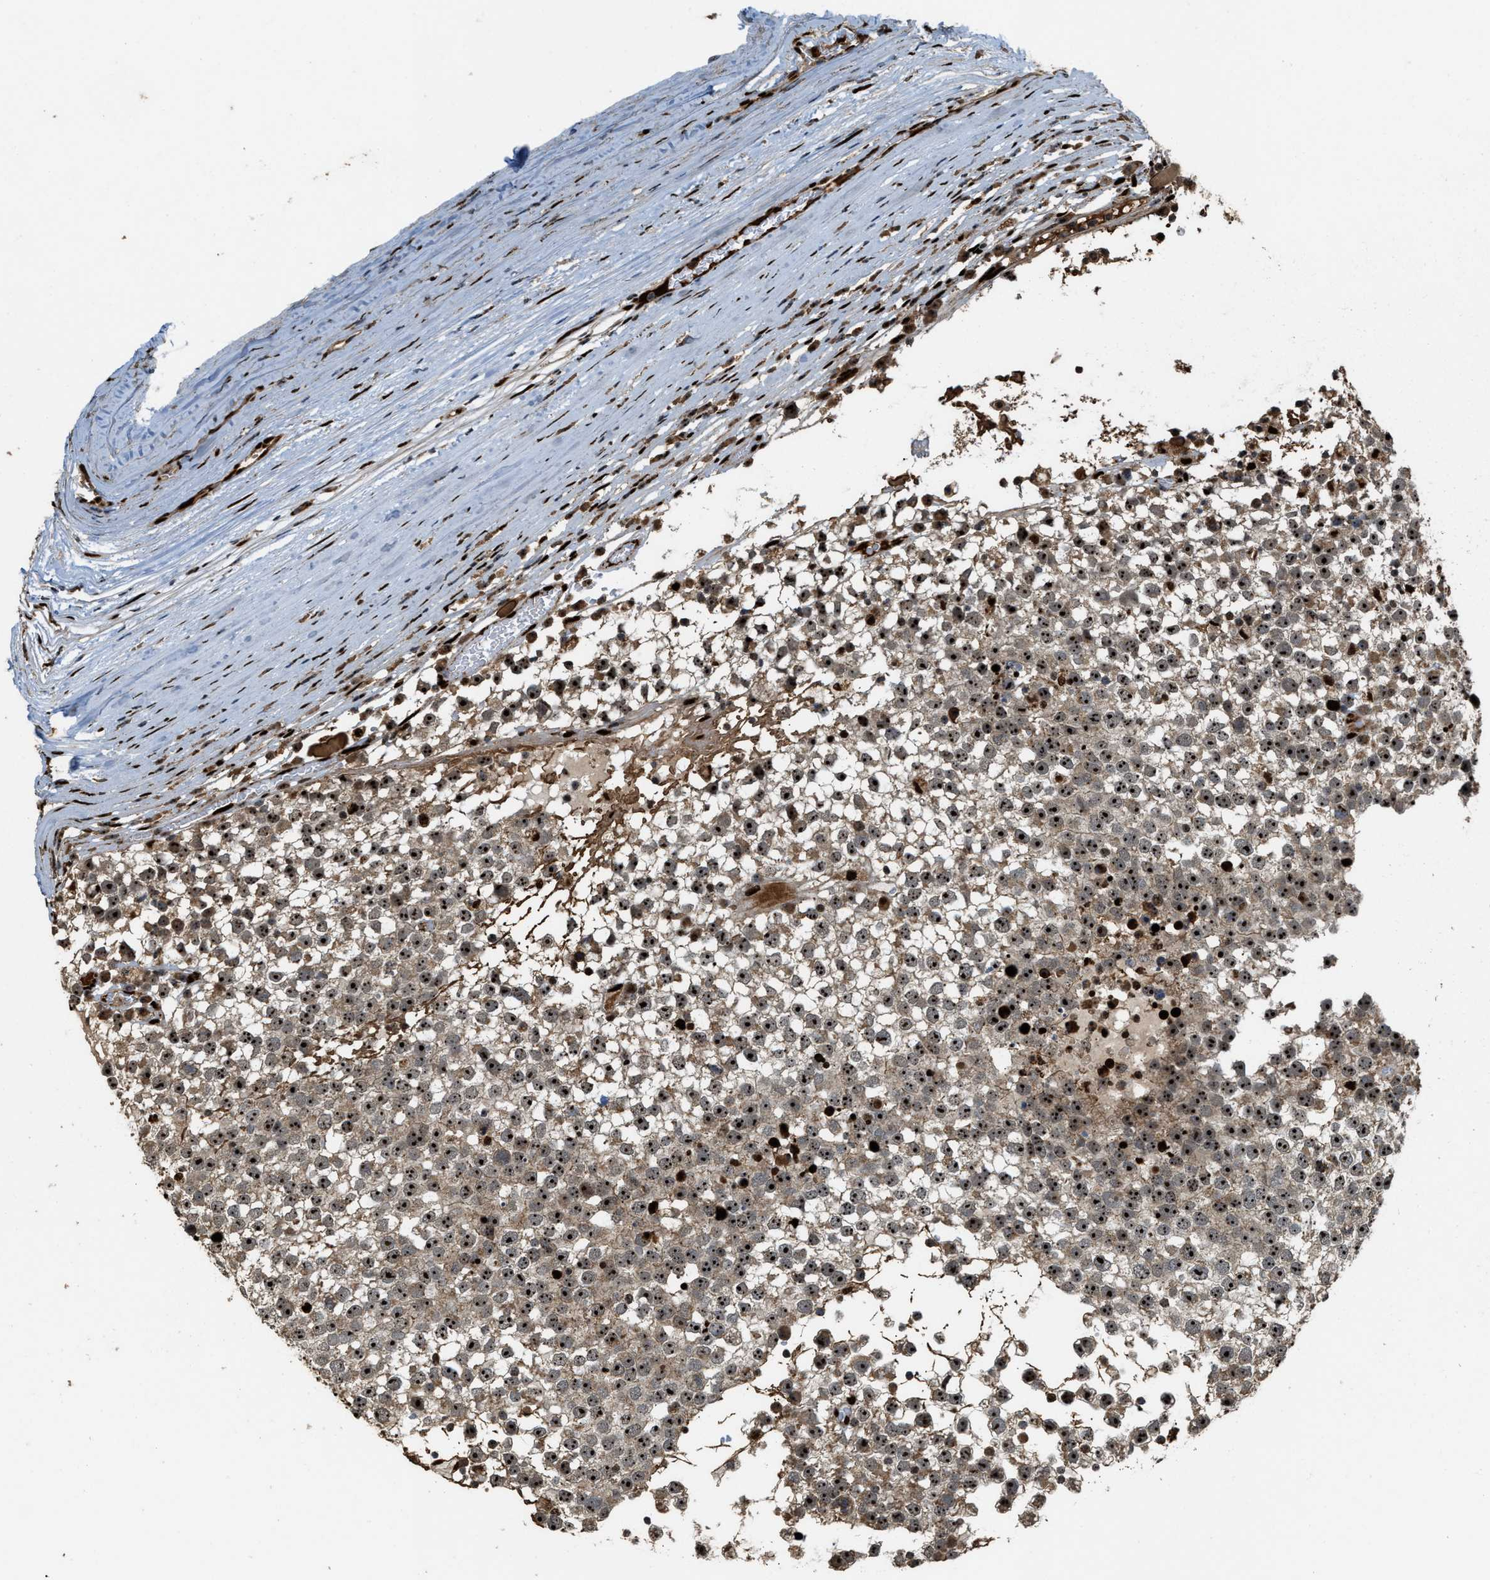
{"staining": {"intensity": "strong", "quantity": ">75%", "location": "nuclear"}, "tissue": "testis cancer", "cell_type": "Tumor cells", "image_type": "cancer", "snomed": [{"axis": "morphology", "description": "Seminoma, NOS"}, {"axis": "topography", "description": "Testis"}], "caption": "There is high levels of strong nuclear positivity in tumor cells of testis cancer (seminoma), as demonstrated by immunohistochemical staining (brown color).", "gene": "ZNF687", "patient": {"sex": "male", "age": 65}}